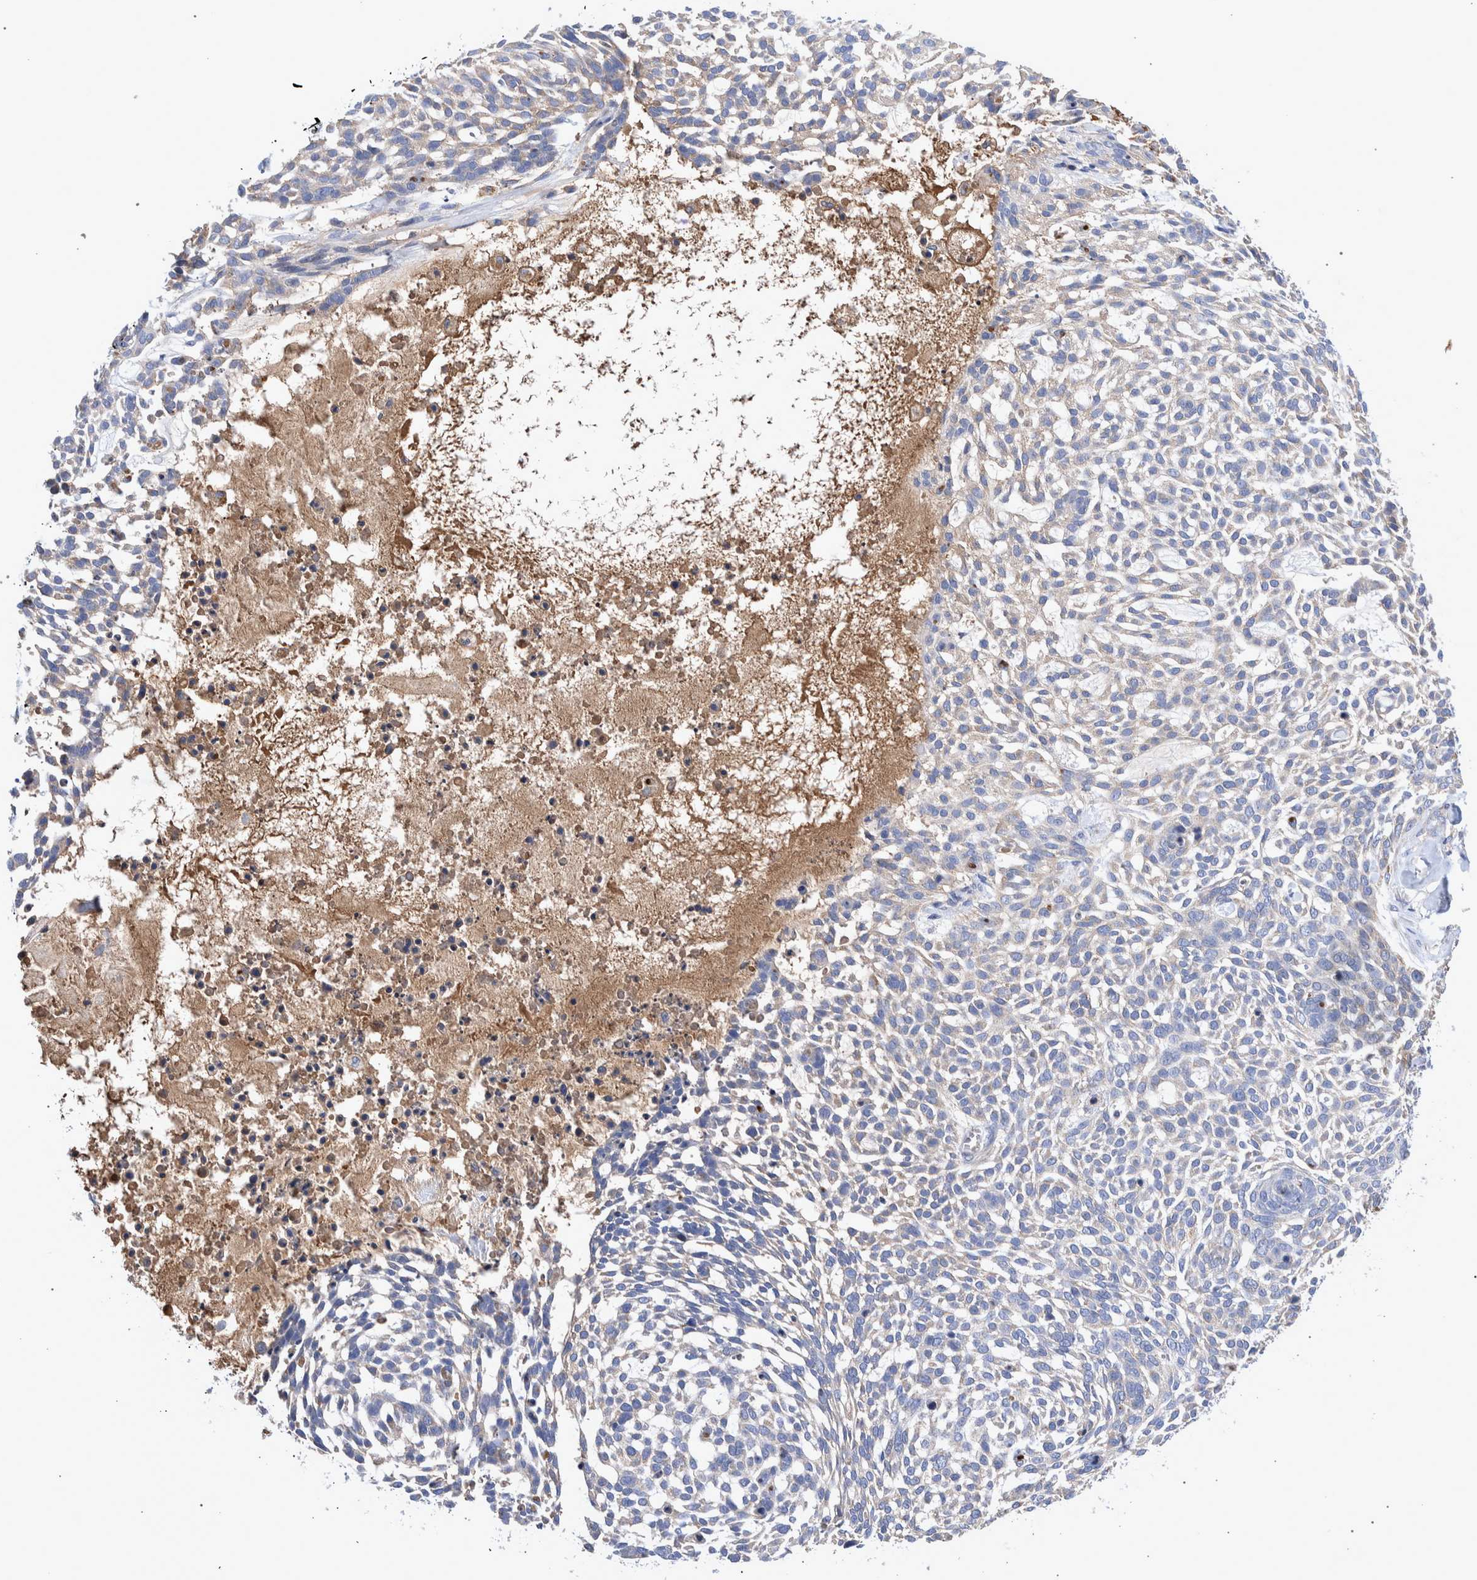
{"staining": {"intensity": "negative", "quantity": "none", "location": "none"}, "tissue": "skin cancer", "cell_type": "Tumor cells", "image_type": "cancer", "snomed": [{"axis": "morphology", "description": "Basal cell carcinoma"}, {"axis": "topography", "description": "Skin"}], "caption": "Human skin basal cell carcinoma stained for a protein using immunohistochemistry displays no expression in tumor cells.", "gene": "DLL4", "patient": {"sex": "female", "age": 64}}